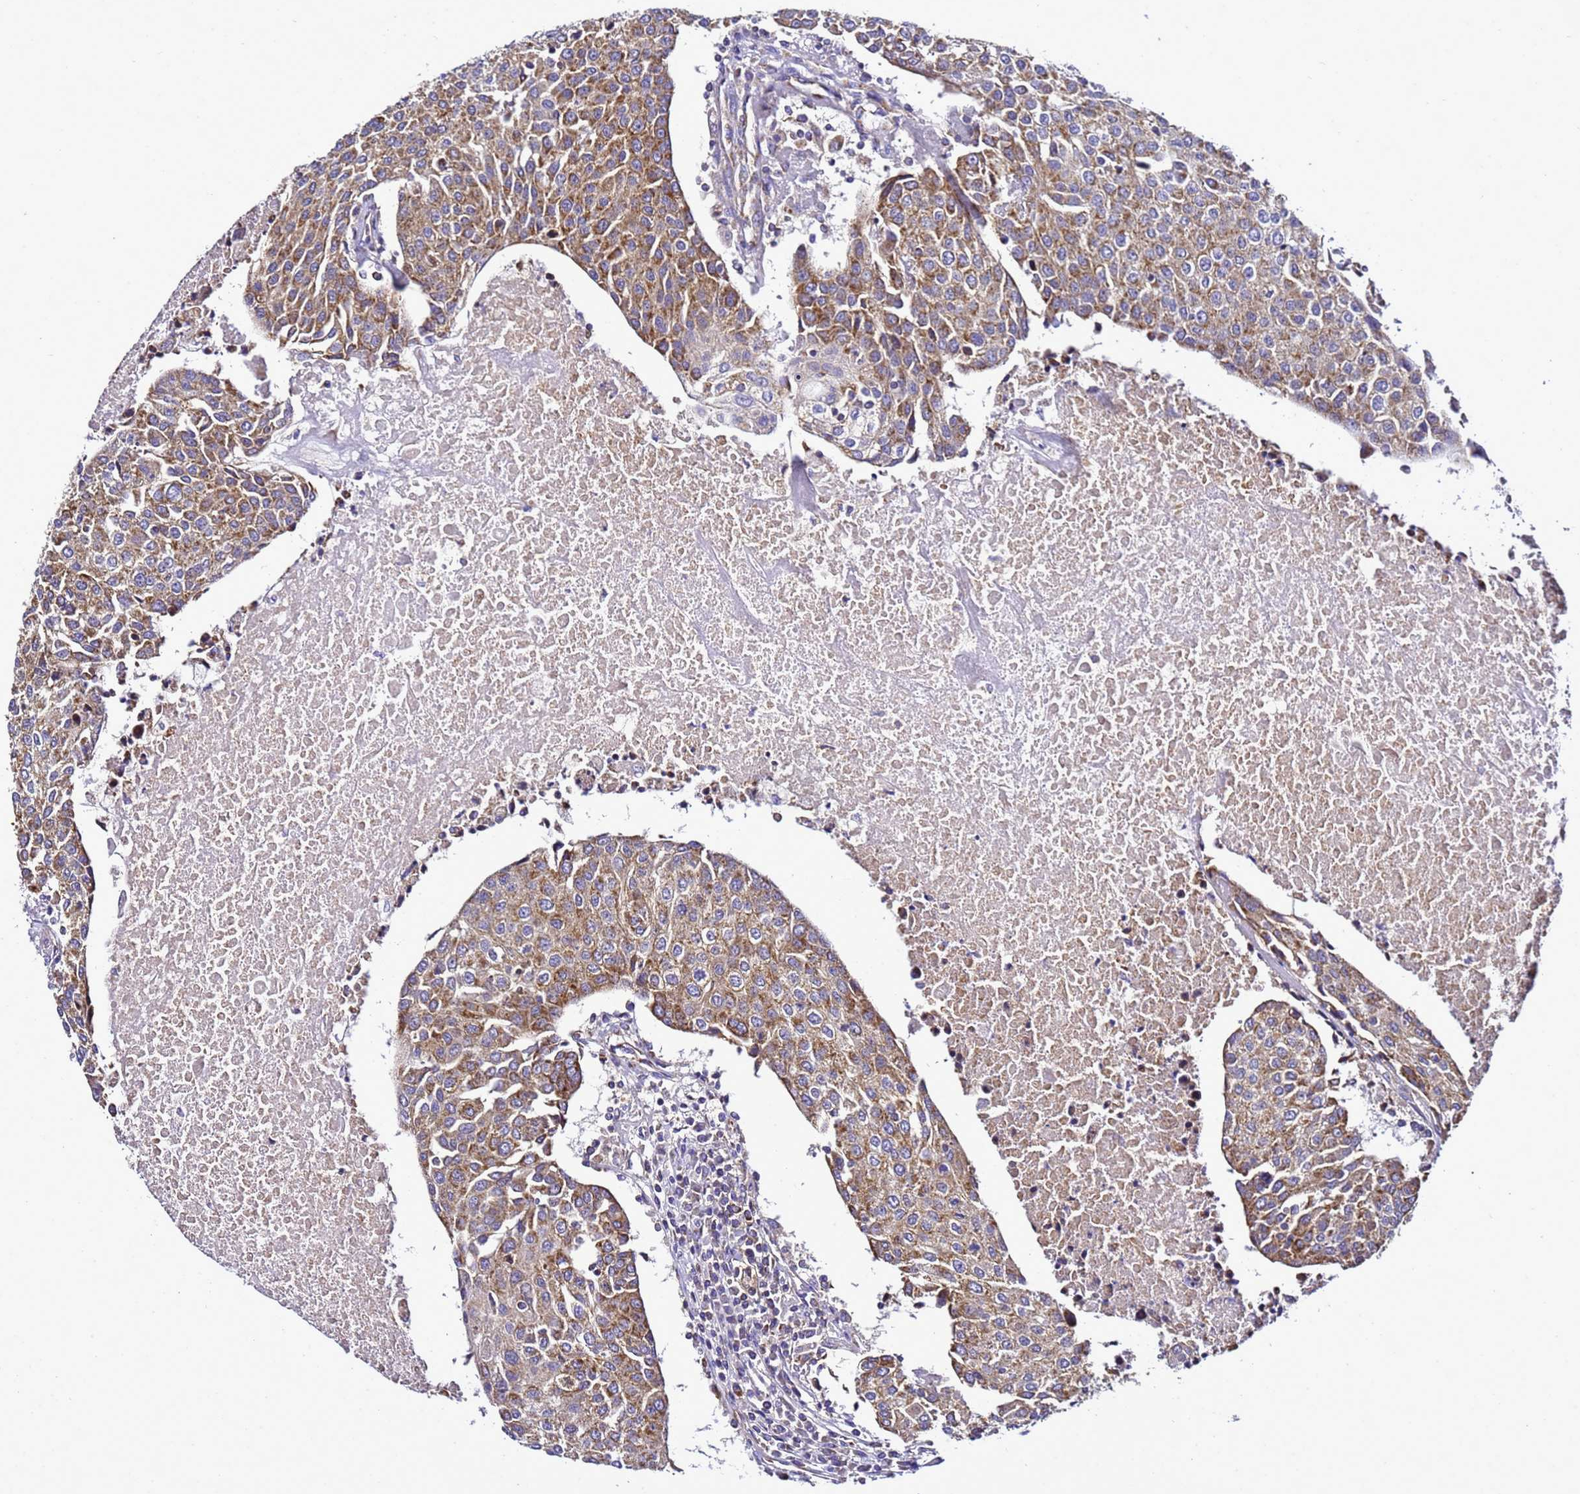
{"staining": {"intensity": "moderate", "quantity": ">75%", "location": "cytoplasmic/membranous"}, "tissue": "urothelial cancer", "cell_type": "Tumor cells", "image_type": "cancer", "snomed": [{"axis": "morphology", "description": "Urothelial carcinoma, High grade"}, {"axis": "topography", "description": "Urinary bladder"}], "caption": "Urothelial cancer stained with immunohistochemistry reveals moderate cytoplasmic/membranous staining in approximately >75% of tumor cells. (Stains: DAB (3,3'-diaminobenzidine) in brown, nuclei in blue, Microscopy: brightfield microscopy at high magnification).", "gene": "HIGD2A", "patient": {"sex": "female", "age": 85}}